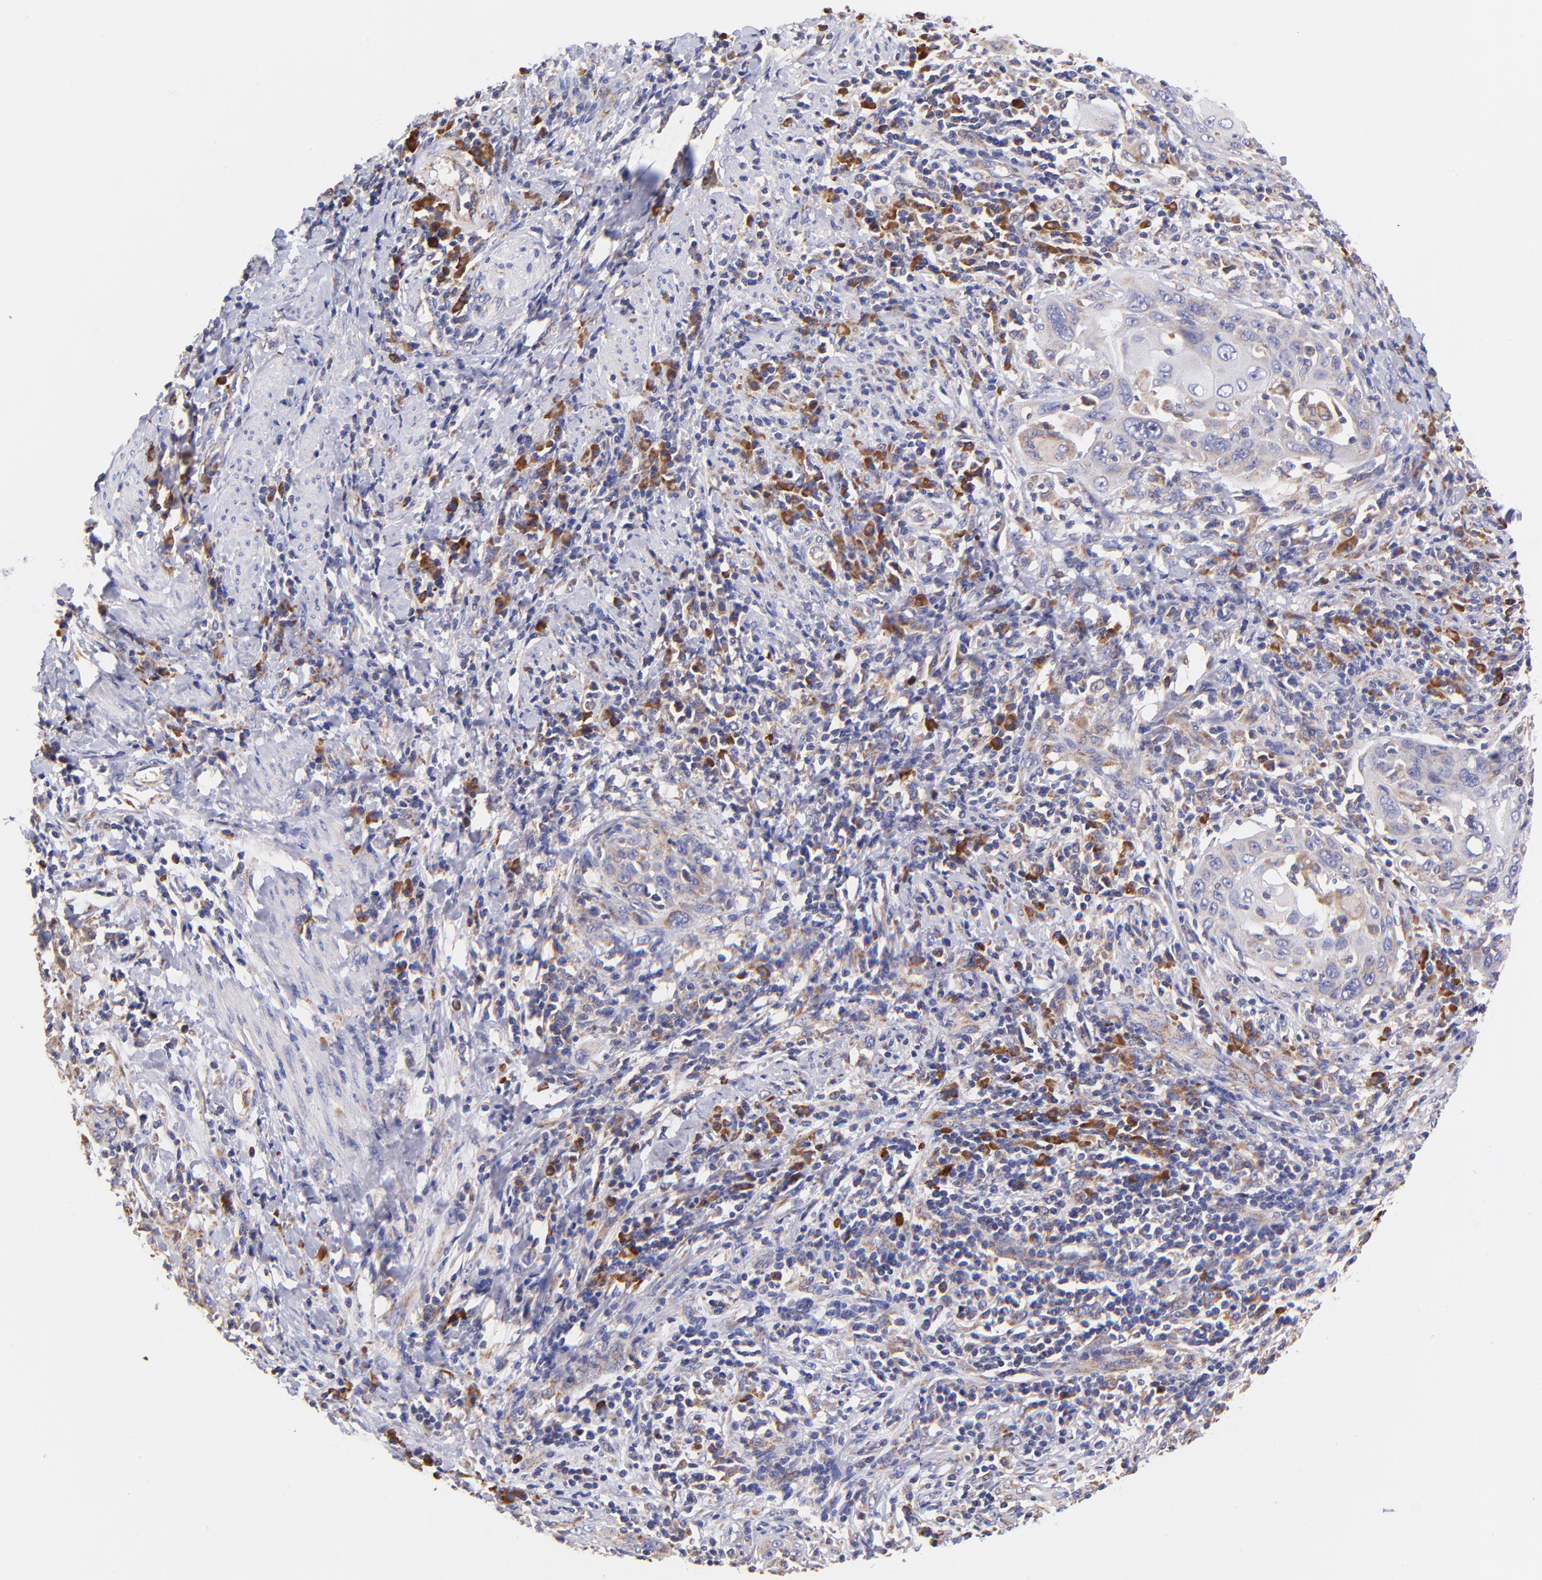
{"staining": {"intensity": "negative", "quantity": "none", "location": "none"}, "tissue": "cervical cancer", "cell_type": "Tumor cells", "image_type": "cancer", "snomed": [{"axis": "morphology", "description": "Squamous cell carcinoma, NOS"}, {"axis": "topography", "description": "Cervix"}], "caption": "There is no significant positivity in tumor cells of squamous cell carcinoma (cervical).", "gene": "PREX1", "patient": {"sex": "female", "age": 54}}